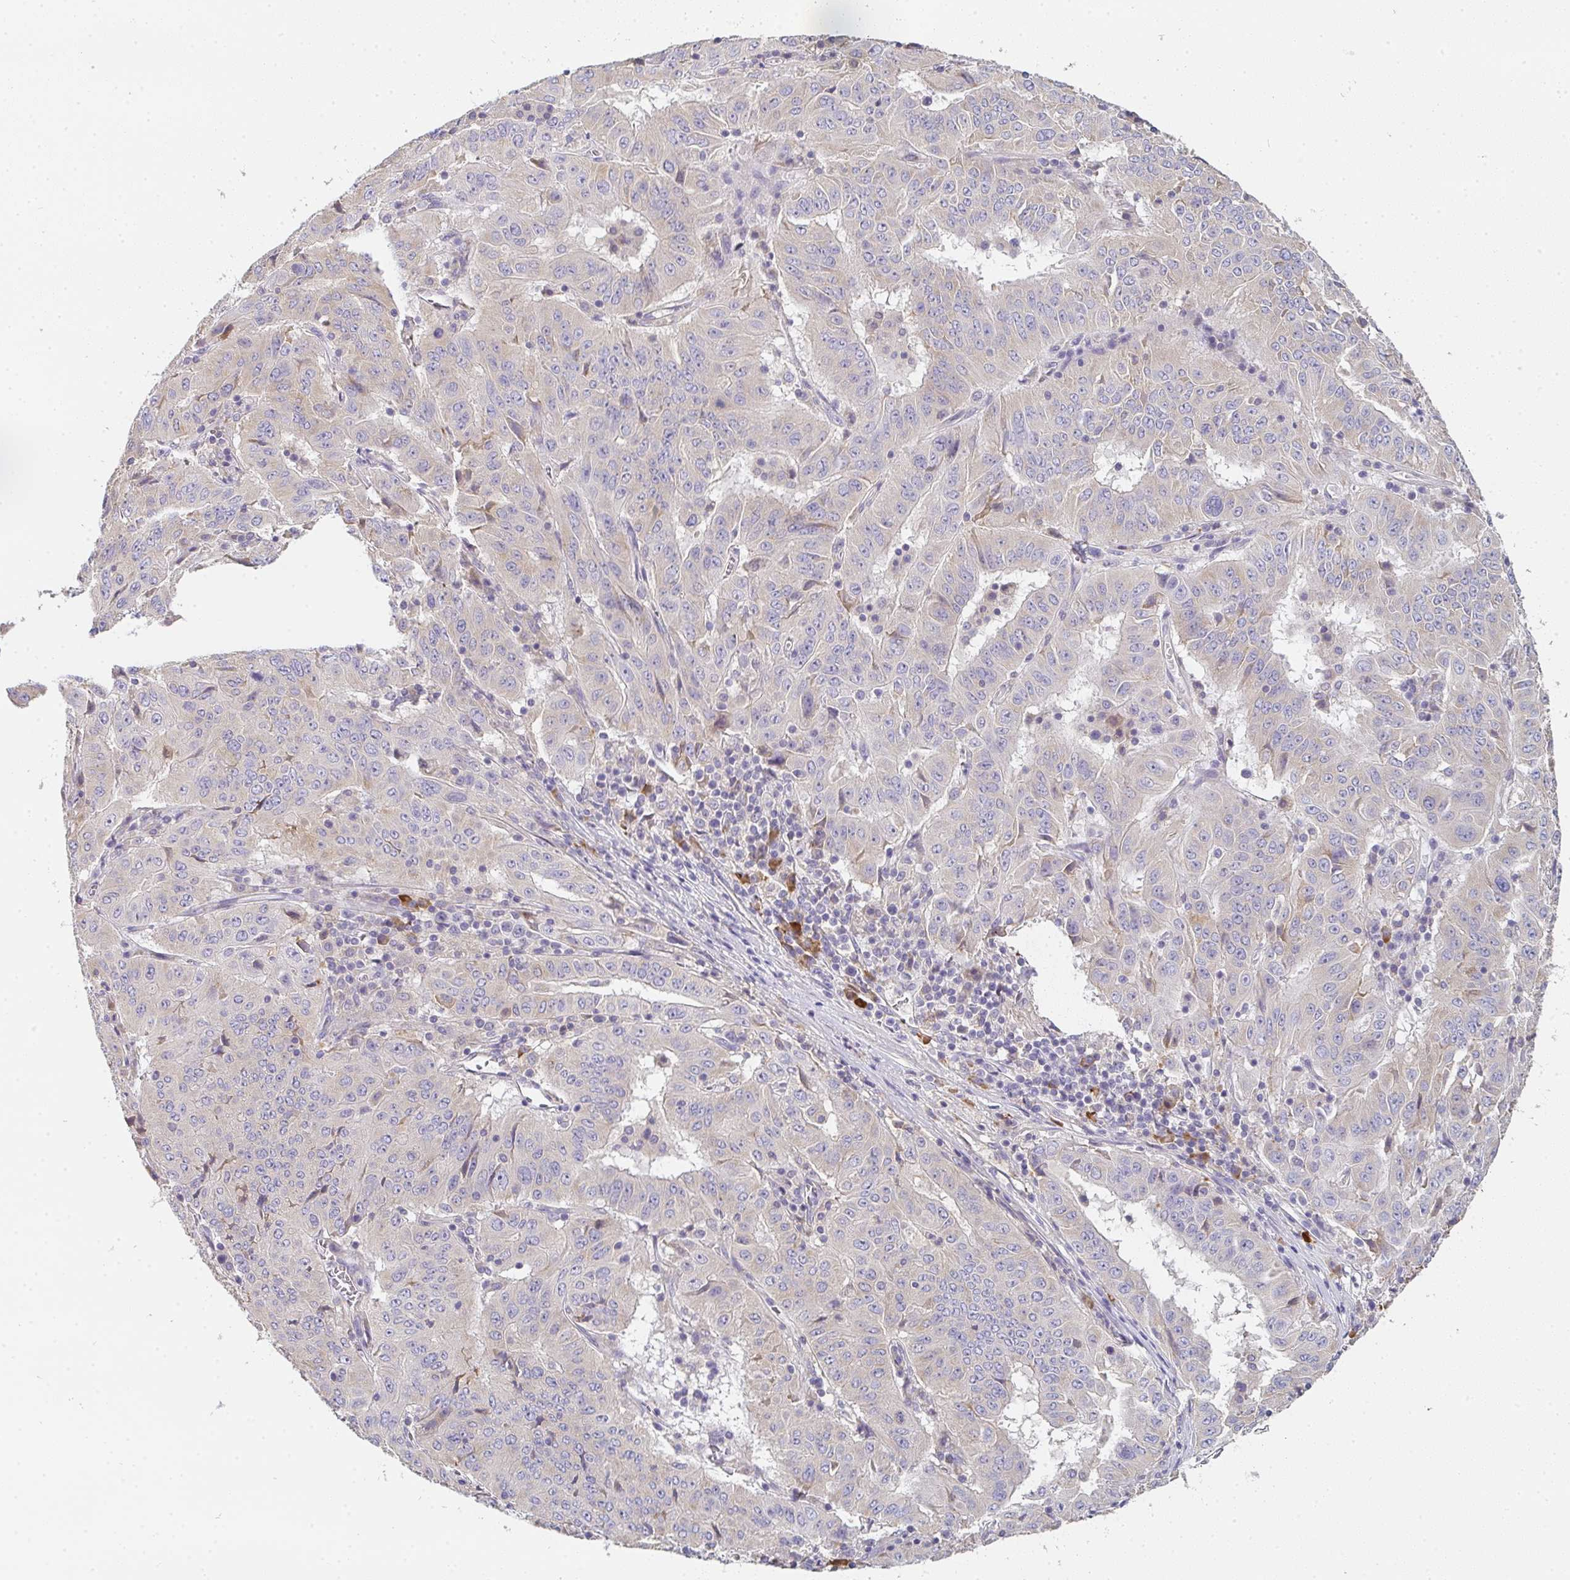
{"staining": {"intensity": "negative", "quantity": "none", "location": "none"}, "tissue": "pancreatic cancer", "cell_type": "Tumor cells", "image_type": "cancer", "snomed": [{"axis": "morphology", "description": "Adenocarcinoma, NOS"}, {"axis": "topography", "description": "Pancreas"}], "caption": "Pancreatic cancer (adenocarcinoma) was stained to show a protein in brown. There is no significant positivity in tumor cells. (DAB (3,3'-diaminobenzidine) immunohistochemistry (IHC) with hematoxylin counter stain).", "gene": "ZNF215", "patient": {"sex": "male", "age": 63}}